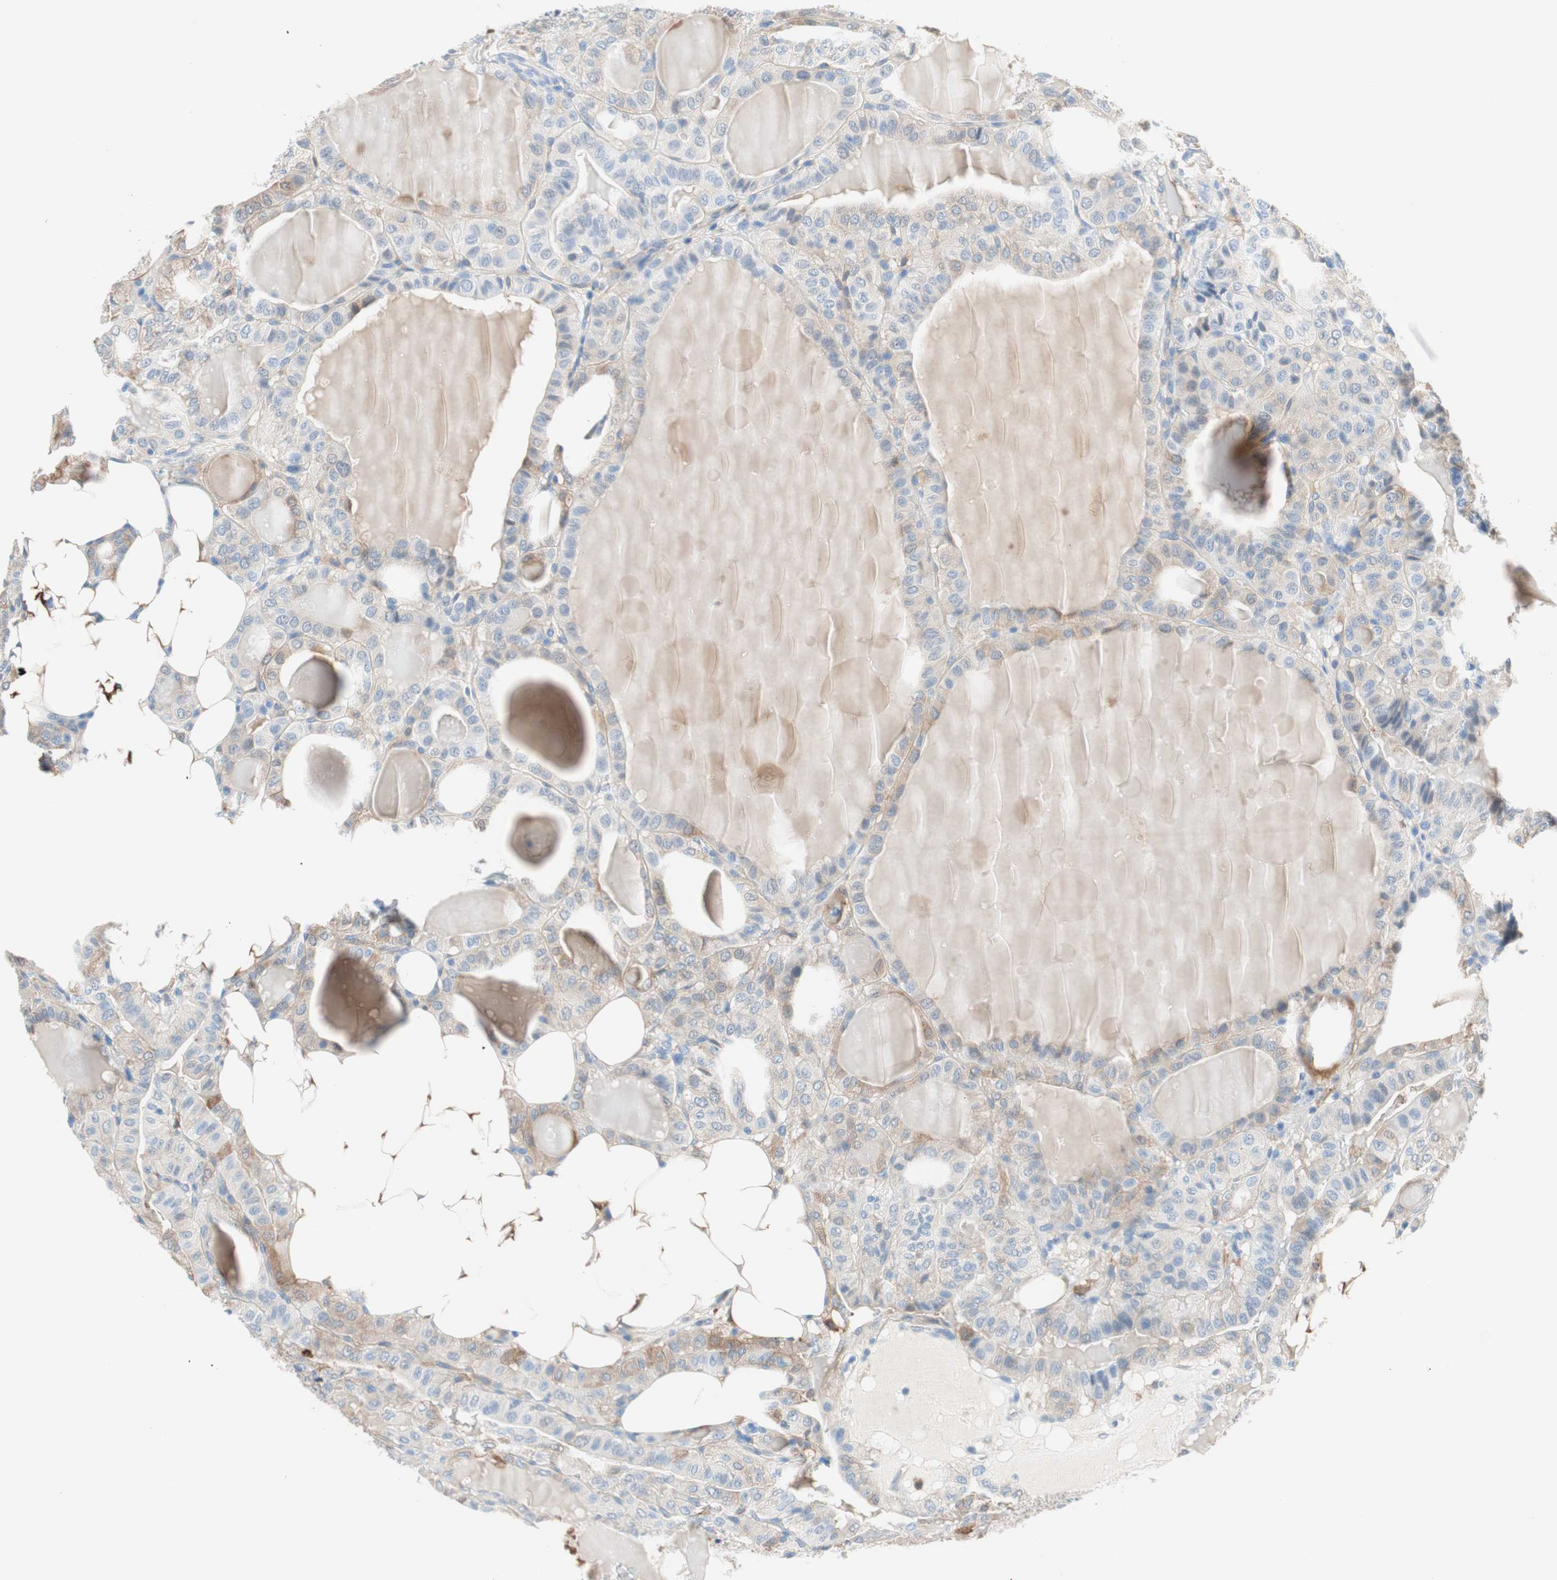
{"staining": {"intensity": "weak", "quantity": "25%-75%", "location": "cytoplasmic/membranous"}, "tissue": "thyroid cancer", "cell_type": "Tumor cells", "image_type": "cancer", "snomed": [{"axis": "morphology", "description": "Papillary adenocarcinoma, NOS"}, {"axis": "topography", "description": "Thyroid gland"}], "caption": "Tumor cells reveal low levels of weak cytoplasmic/membranous staining in about 25%-75% of cells in thyroid papillary adenocarcinoma. The protein of interest is shown in brown color, while the nuclei are stained blue.", "gene": "GLUL", "patient": {"sex": "male", "age": 77}}